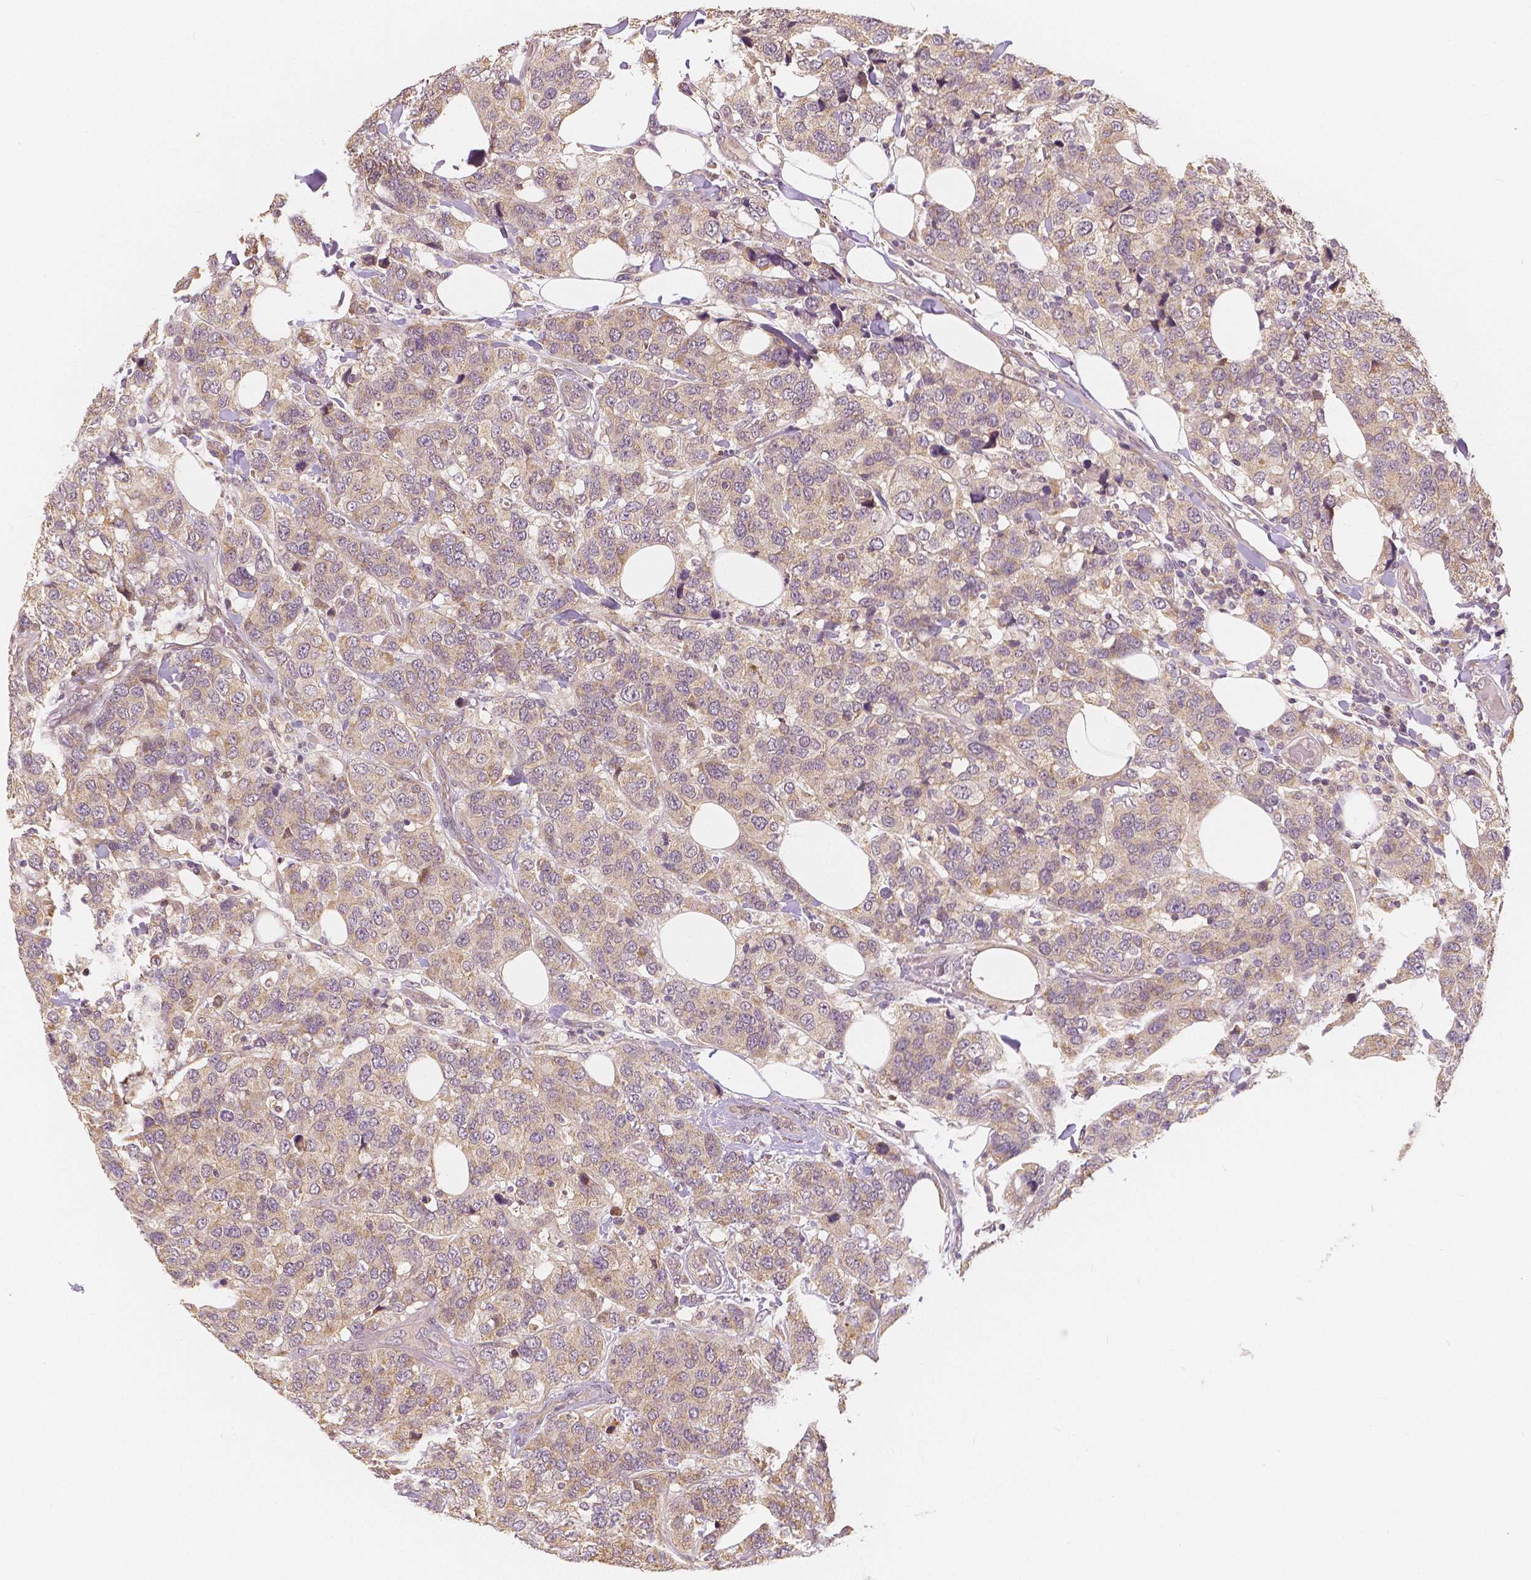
{"staining": {"intensity": "weak", "quantity": "25%-75%", "location": "cytoplasmic/membranous"}, "tissue": "breast cancer", "cell_type": "Tumor cells", "image_type": "cancer", "snomed": [{"axis": "morphology", "description": "Lobular carcinoma"}, {"axis": "topography", "description": "Breast"}], "caption": "Protein staining of breast lobular carcinoma tissue demonstrates weak cytoplasmic/membranous positivity in about 25%-75% of tumor cells.", "gene": "SNX12", "patient": {"sex": "female", "age": 59}}